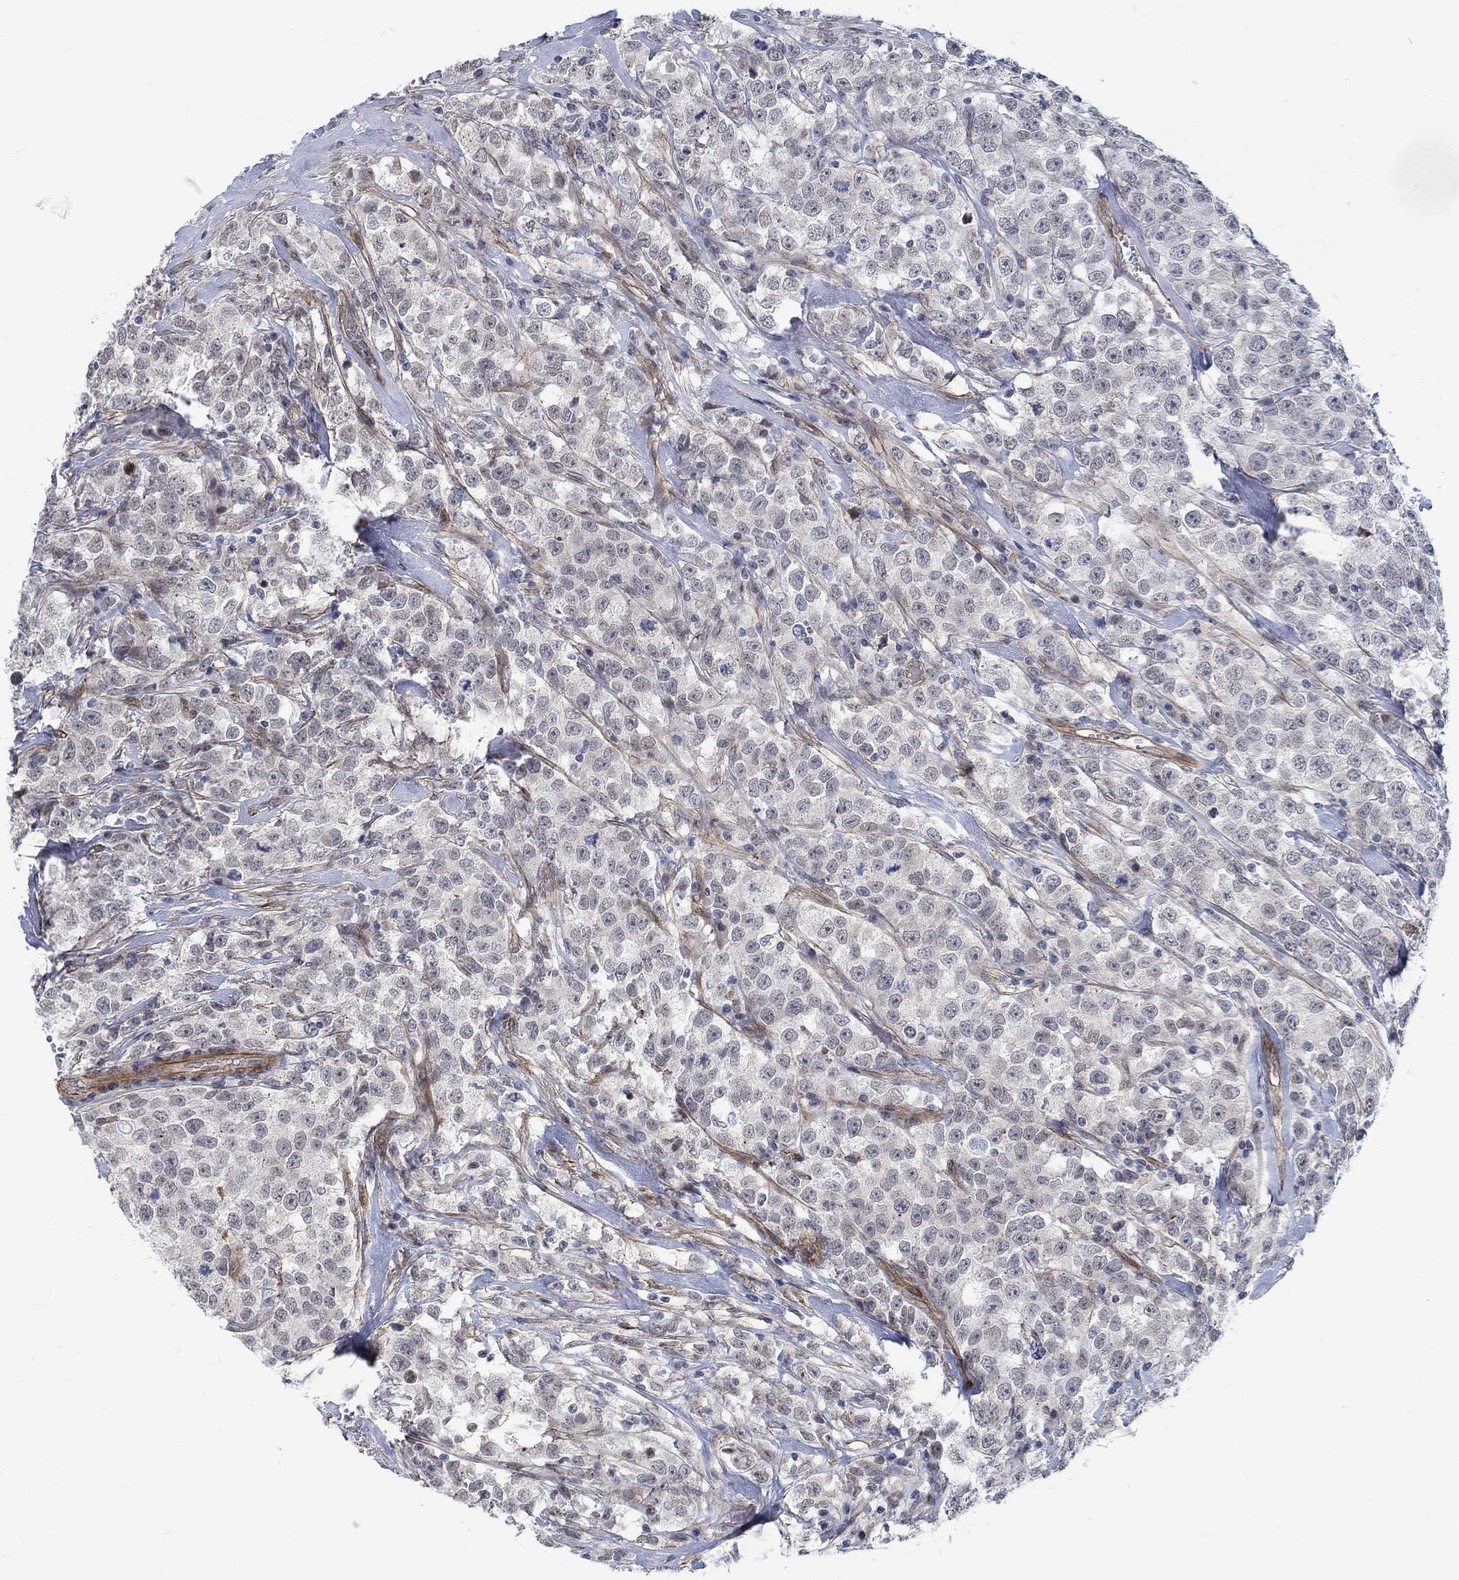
{"staining": {"intensity": "negative", "quantity": "none", "location": "none"}, "tissue": "testis cancer", "cell_type": "Tumor cells", "image_type": "cancer", "snomed": [{"axis": "morphology", "description": "Seminoma, NOS"}, {"axis": "topography", "description": "Testis"}], "caption": "Histopathology image shows no protein expression in tumor cells of testis cancer (seminoma) tissue.", "gene": "KCNH8", "patient": {"sex": "male", "age": 59}}